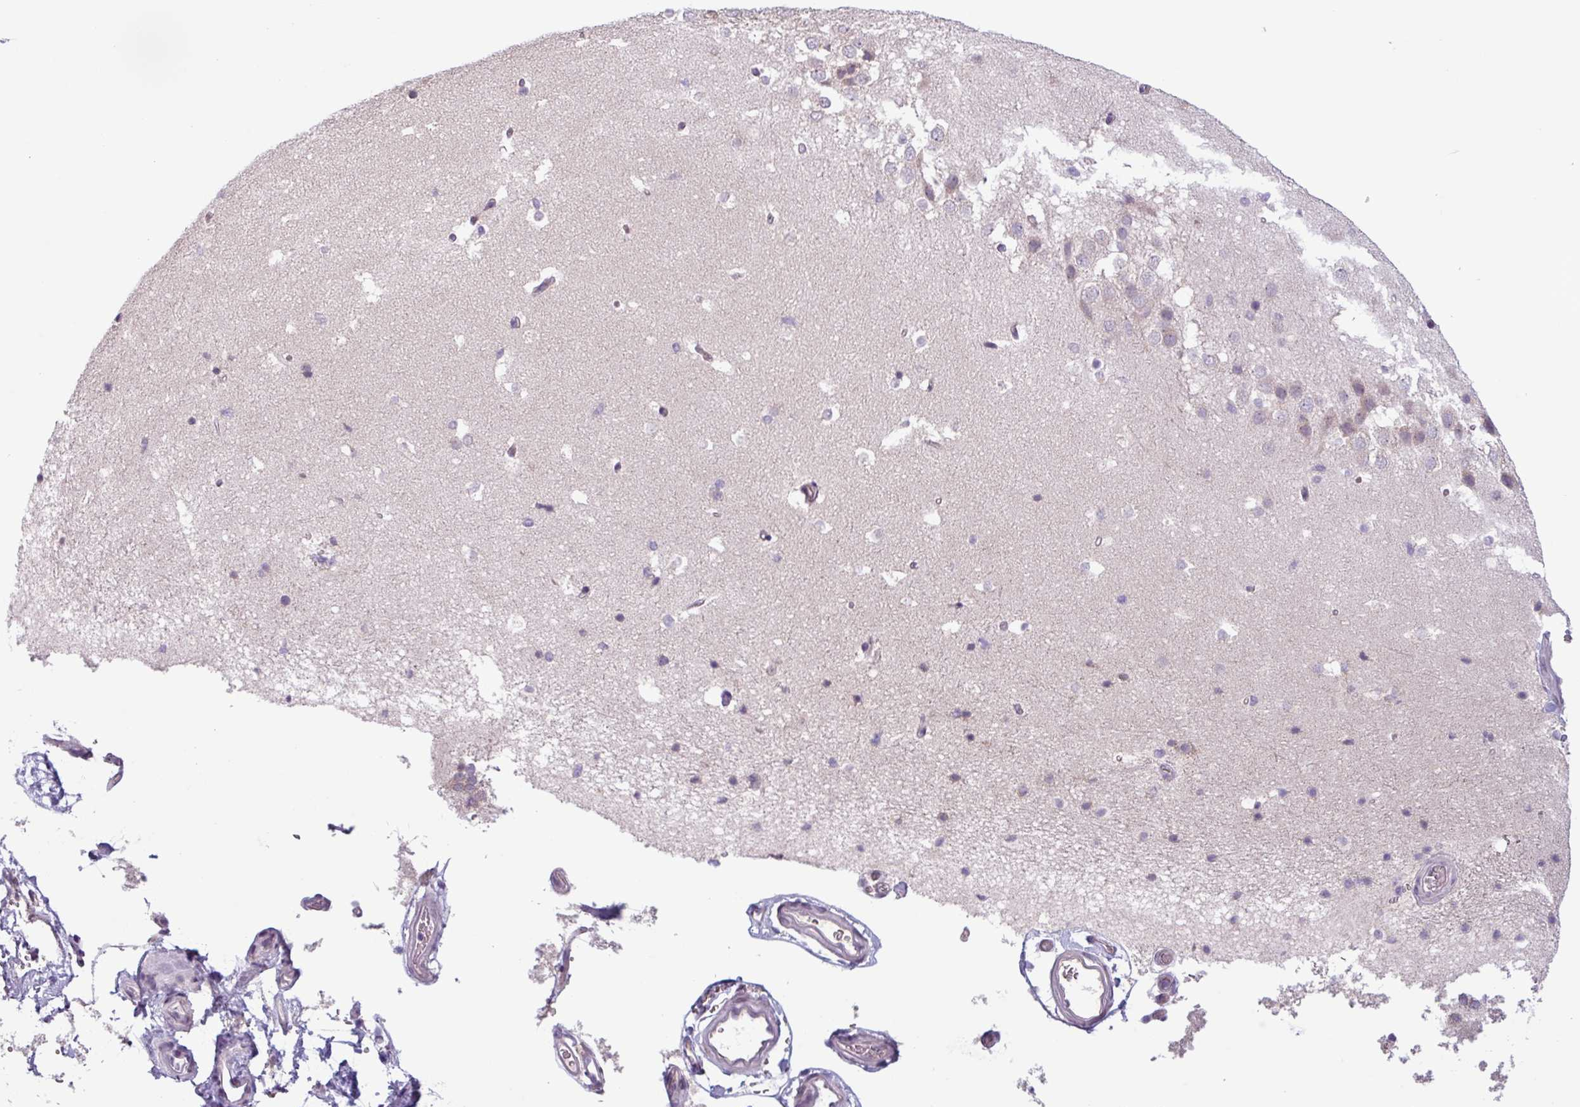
{"staining": {"intensity": "negative", "quantity": "none", "location": "none"}, "tissue": "hippocampus", "cell_type": "Glial cells", "image_type": "normal", "snomed": [{"axis": "morphology", "description": "Normal tissue, NOS"}, {"axis": "topography", "description": "Hippocampus"}], "caption": "This is an IHC micrograph of normal hippocampus. There is no staining in glial cells.", "gene": "C20orf27", "patient": {"sex": "male", "age": 37}}